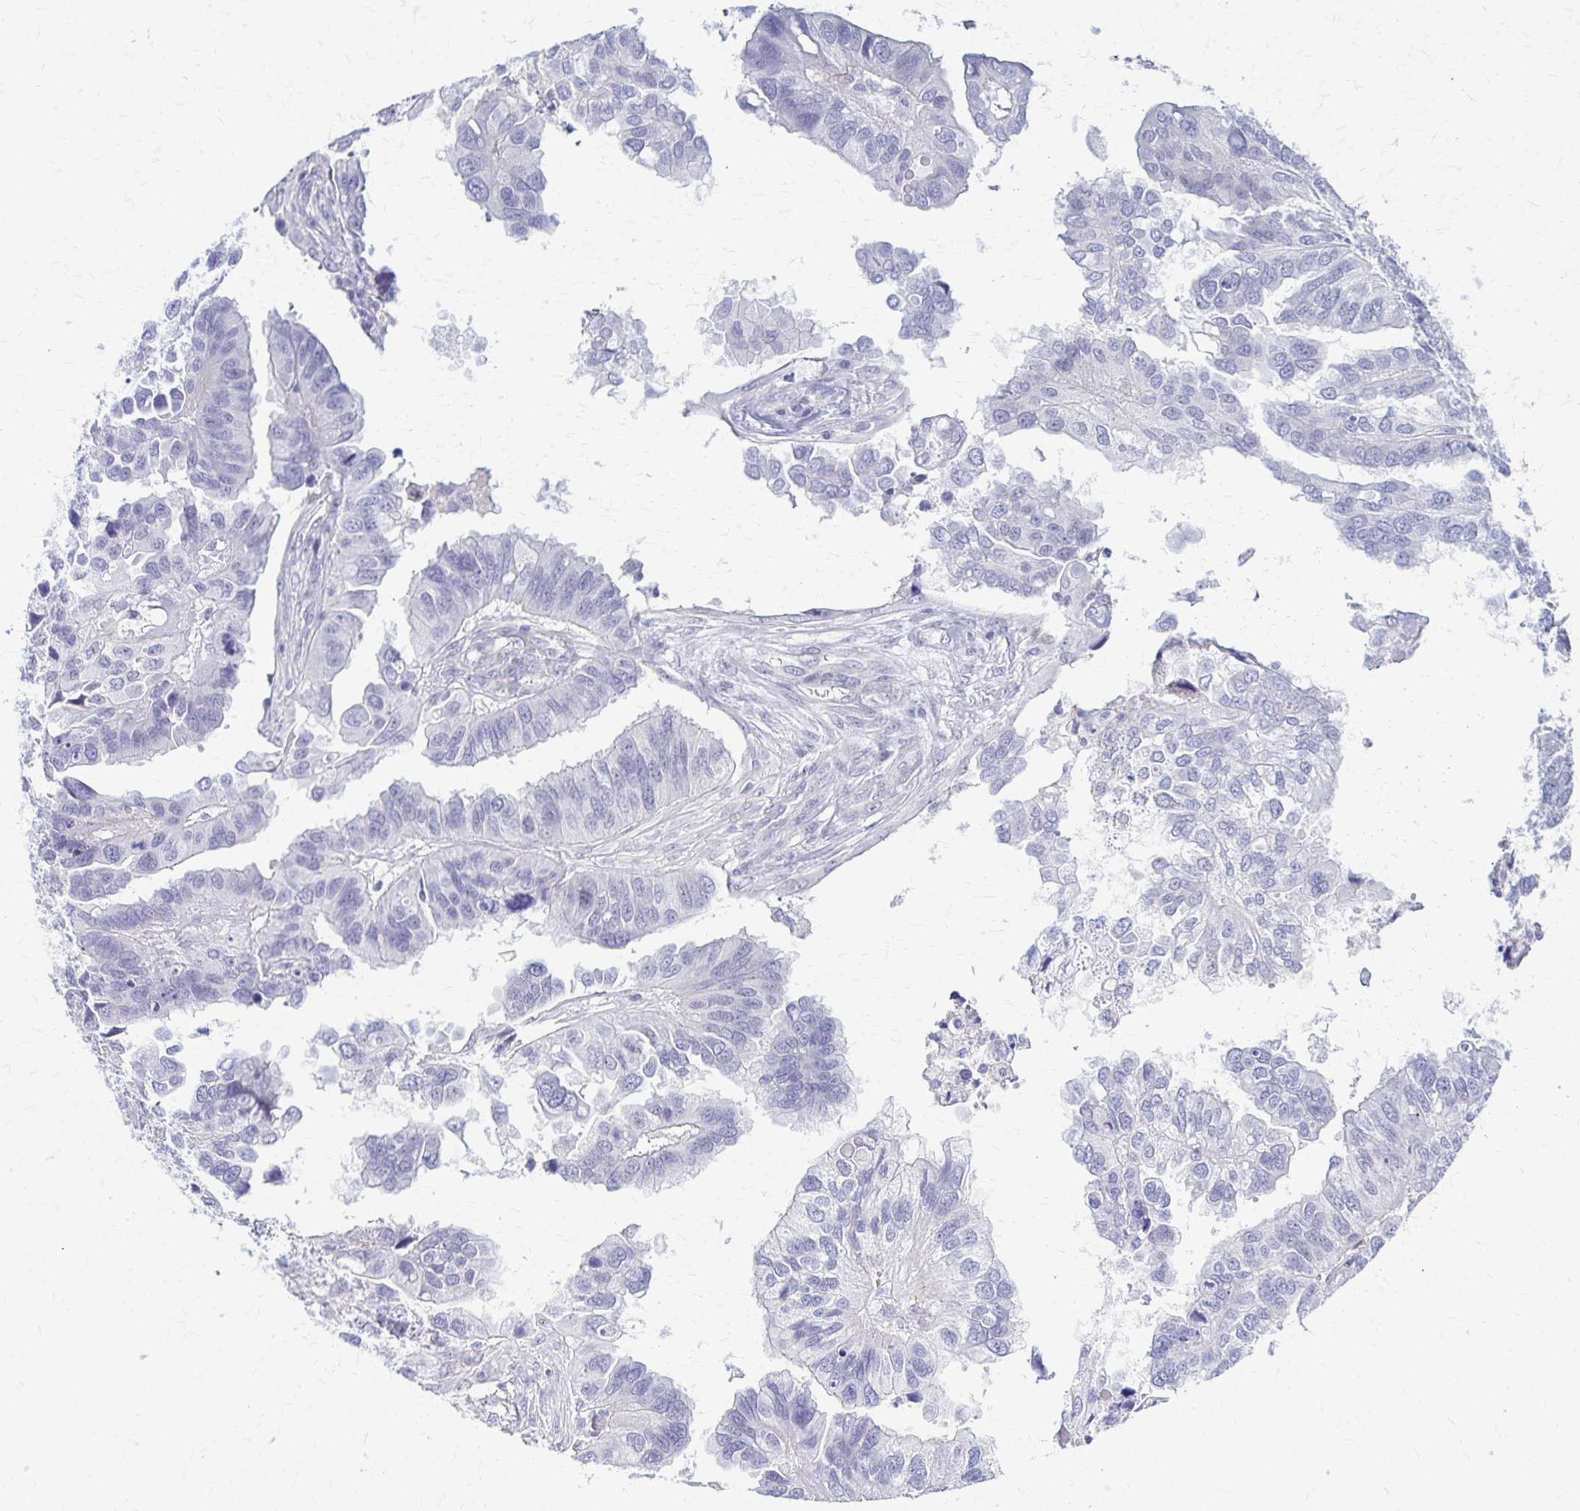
{"staining": {"intensity": "negative", "quantity": "none", "location": "none"}, "tissue": "ovarian cancer", "cell_type": "Tumor cells", "image_type": "cancer", "snomed": [{"axis": "morphology", "description": "Cystadenocarcinoma, serous, NOS"}, {"axis": "topography", "description": "Ovary"}], "caption": "Tumor cells show no significant protein expression in ovarian cancer (serous cystadenocarcinoma).", "gene": "RHOBTB2", "patient": {"sex": "female", "age": 79}}